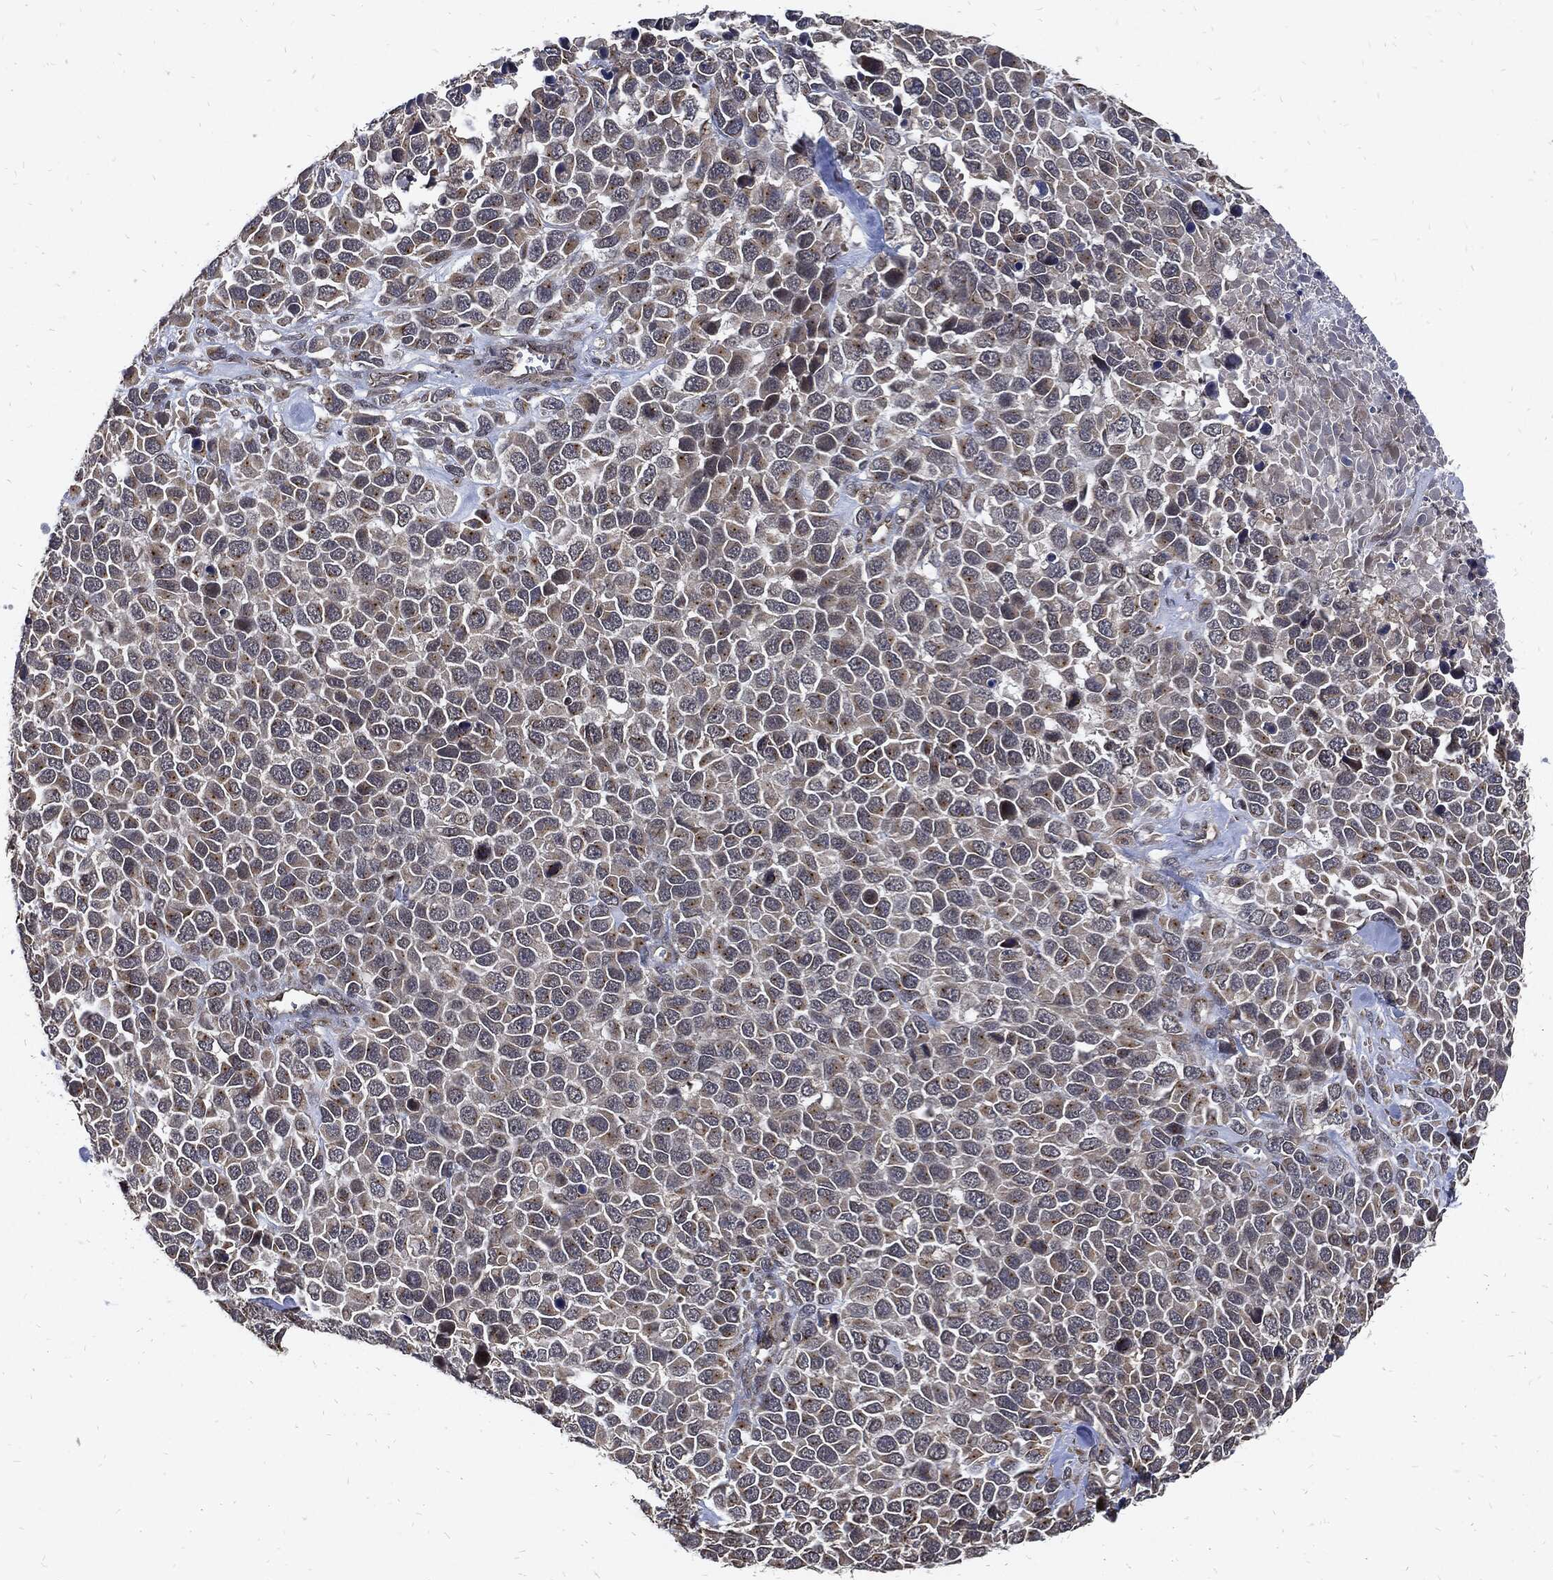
{"staining": {"intensity": "negative", "quantity": "none", "location": "none"}, "tissue": "melanoma", "cell_type": "Tumor cells", "image_type": "cancer", "snomed": [{"axis": "morphology", "description": "Malignant melanoma, Metastatic site"}, {"axis": "topography", "description": "Skin"}], "caption": "This micrograph is of malignant melanoma (metastatic site) stained with immunohistochemistry (IHC) to label a protein in brown with the nuclei are counter-stained blue. There is no expression in tumor cells. The staining is performed using DAB brown chromogen with nuclei counter-stained in using hematoxylin.", "gene": "DCTN1", "patient": {"sex": "male", "age": 84}}